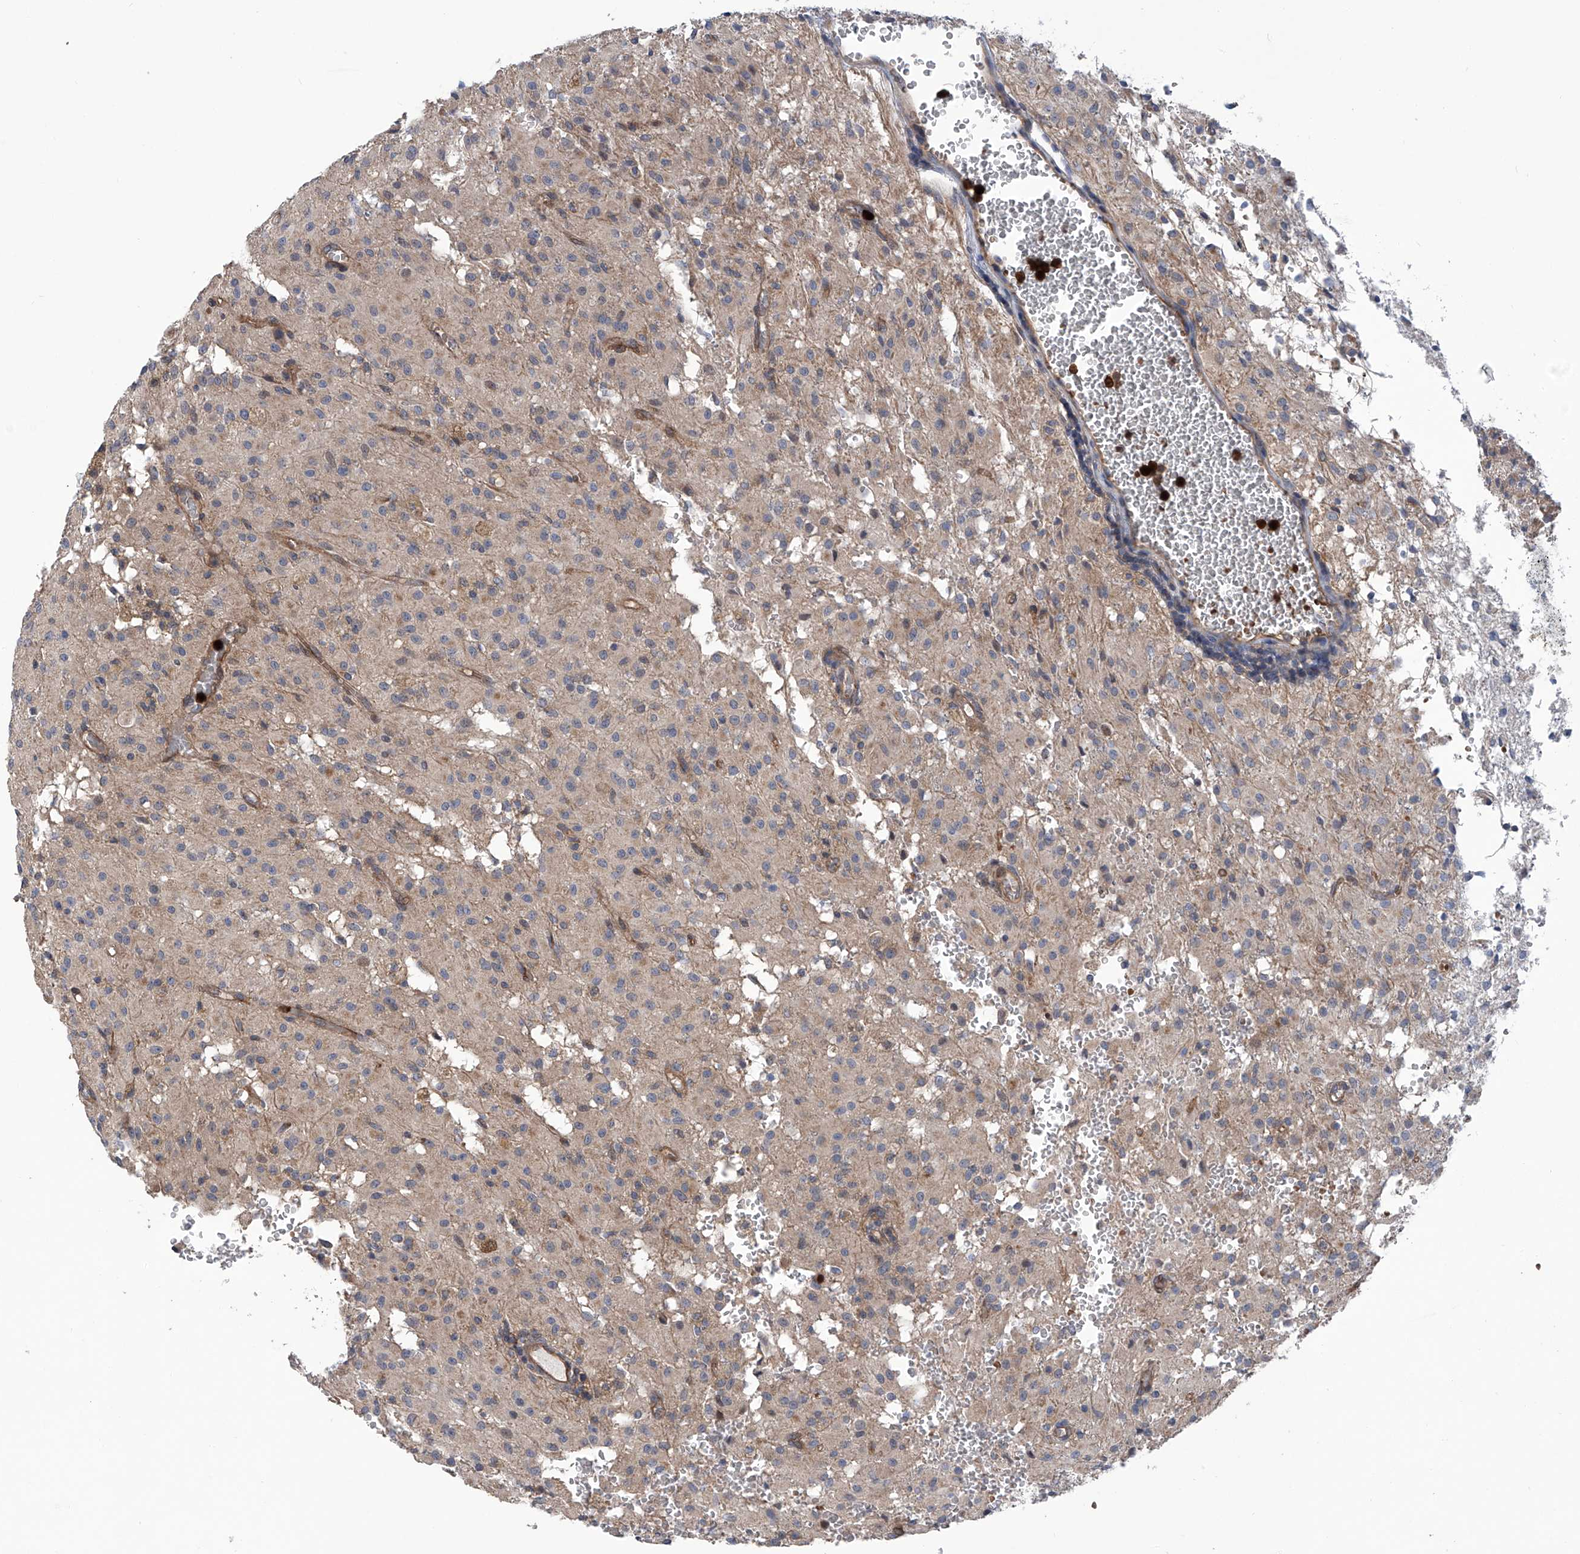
{"staining": {"intensity": "negative", "quantity": "none", "location": "none"}, "tissue": "glioma", "cell_type": "Tumor cells", "image_type": "cancer", "snomed": [{"axis": "morphology", "description": "Glioma, malignant, High grade"}, {"axis": "topography", "description": "Brain"}], "caption": "Glioma stained for a protein using immunohistochemistry (IHC) reveals no staining tumor cells.", "gene": "EIF2D", "patient": {"sex": "female", "age": 59}}